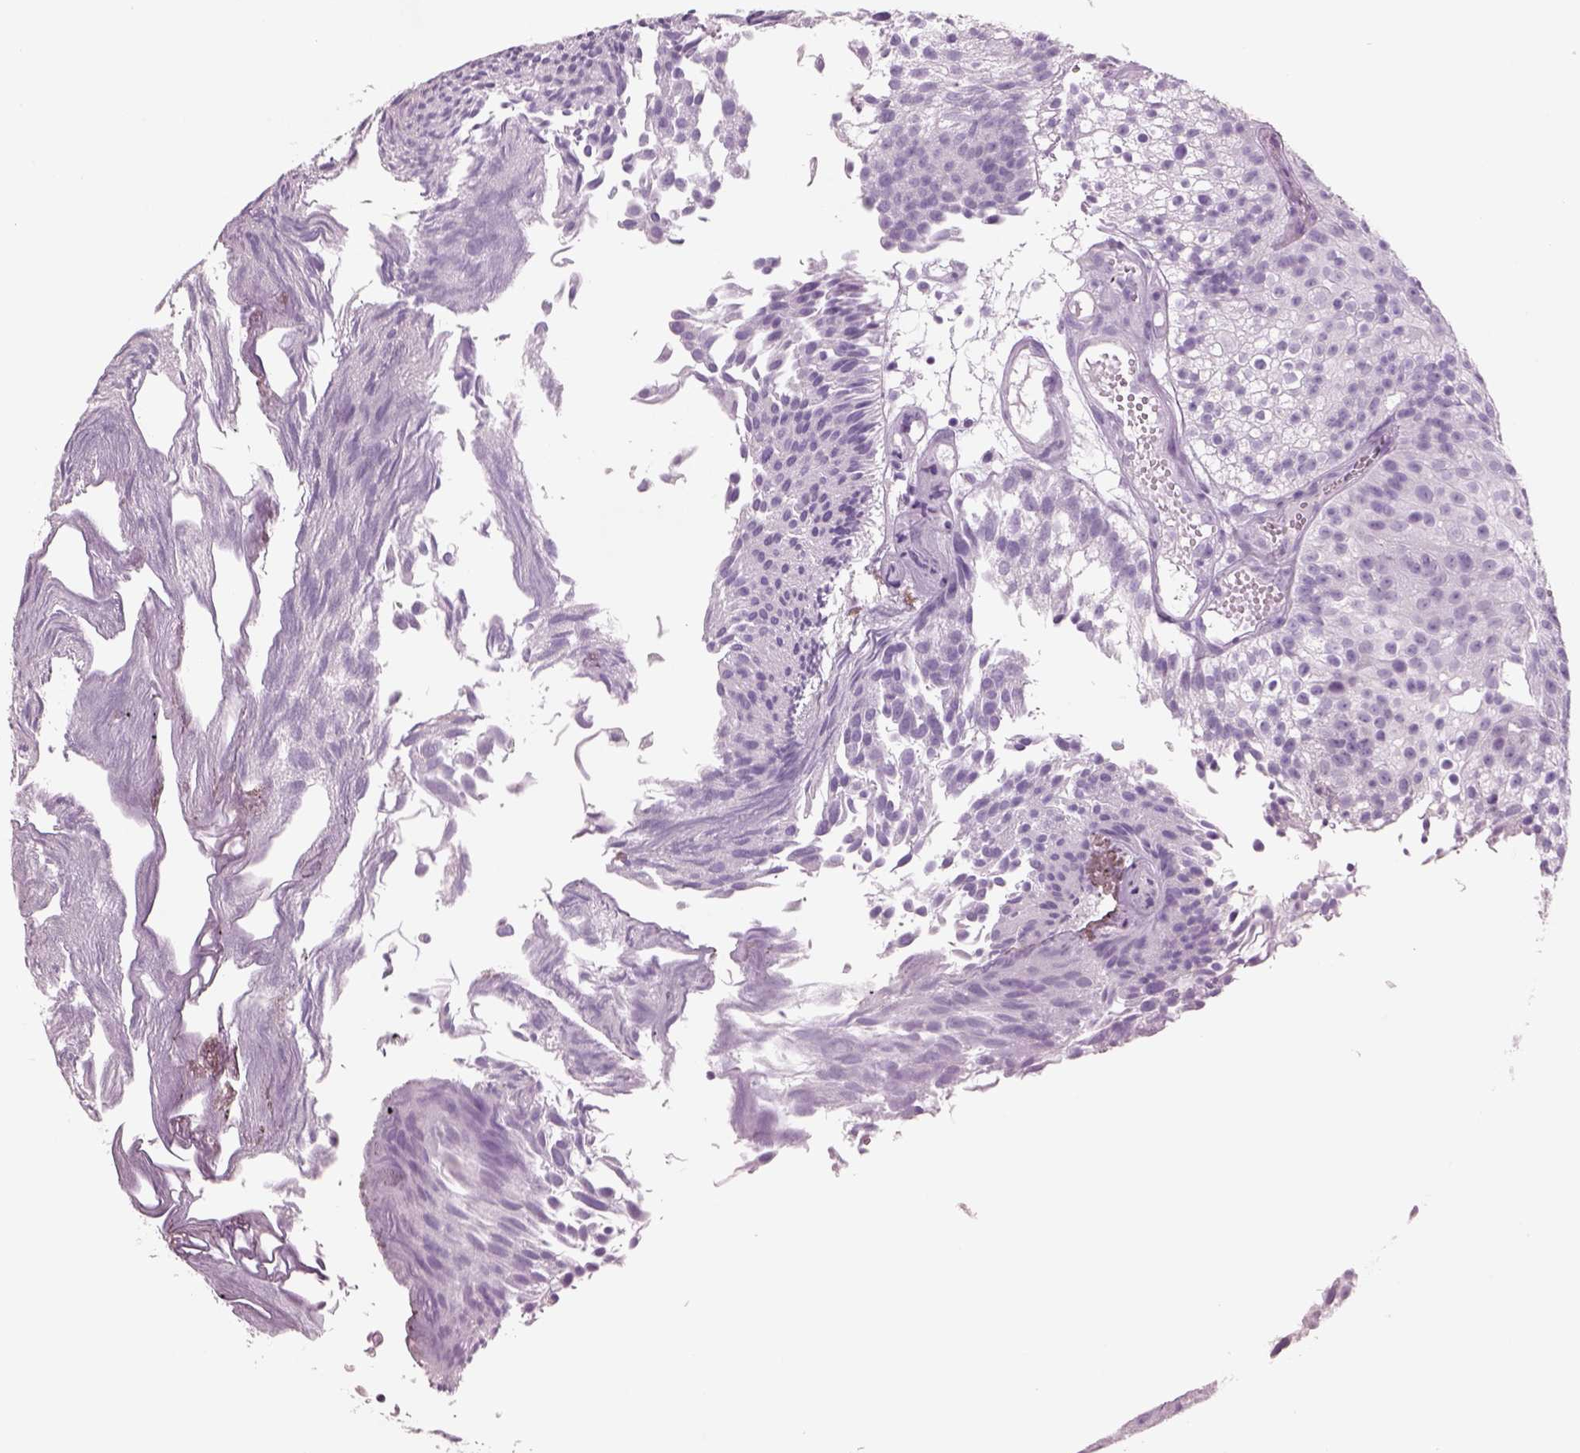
{"staining": {"intensity": "negative", "quantity": "none", "location": "none"}, "tissue": "urothelial cancer", "cell_type": "Tumor cells", "image_type": "cancer", "snomed": [{"axis": "morphology", "description": "Urothelial carcinoma, Low grade"}, {"axis": "topography", "description": "Urinary bladder"}], "caption": "The micrograph exhibits no significant staining in tumor cells of urothelial carcinoma (low-grade).", "gene": "RHO", "patient": {"sex": "male", "age": 70}}